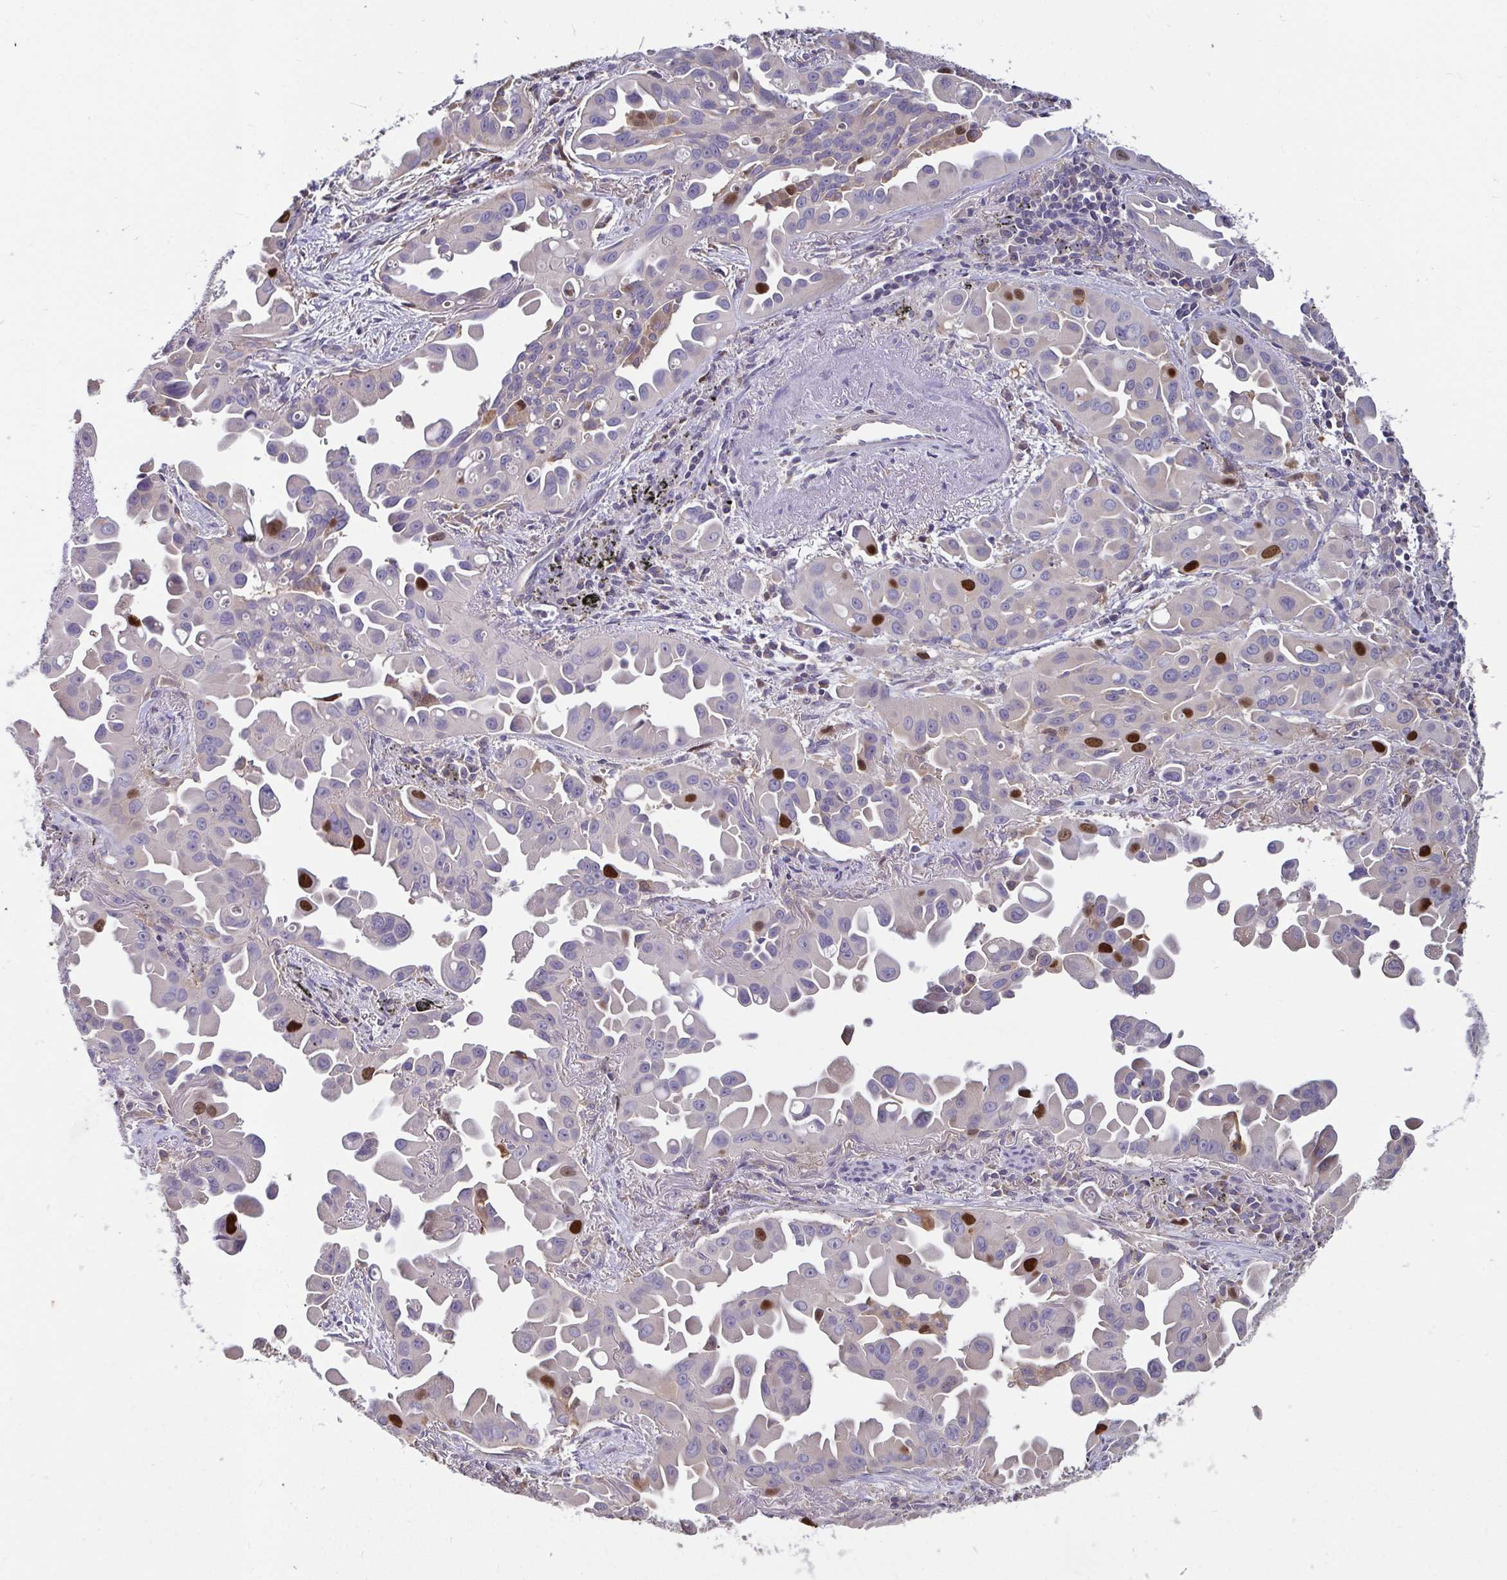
{"staining": {"intensity": "strong", "quantity": "<25%", "location": "nuclear"}, "tissue": "lung cancer", "cell_type": "Tumor cells", "image_type": "cancer", "snomed": [{"axis": "morphology", "description": "Adenocarcinoma, NOS"}, {"axis": "topography", "description": "Lung"}], "caption": "Immunohistochemistry (IHC) micrograph of neoplastic tissue: lung cancer stained using immunohistochemistry demonstrates medium levels of strong protein expression localized specifically in the nuclear of tumor cells, appearing as a nuclear brown color.", "gene": "ANLN", "patient": {"sex": "male", "age": 68}}